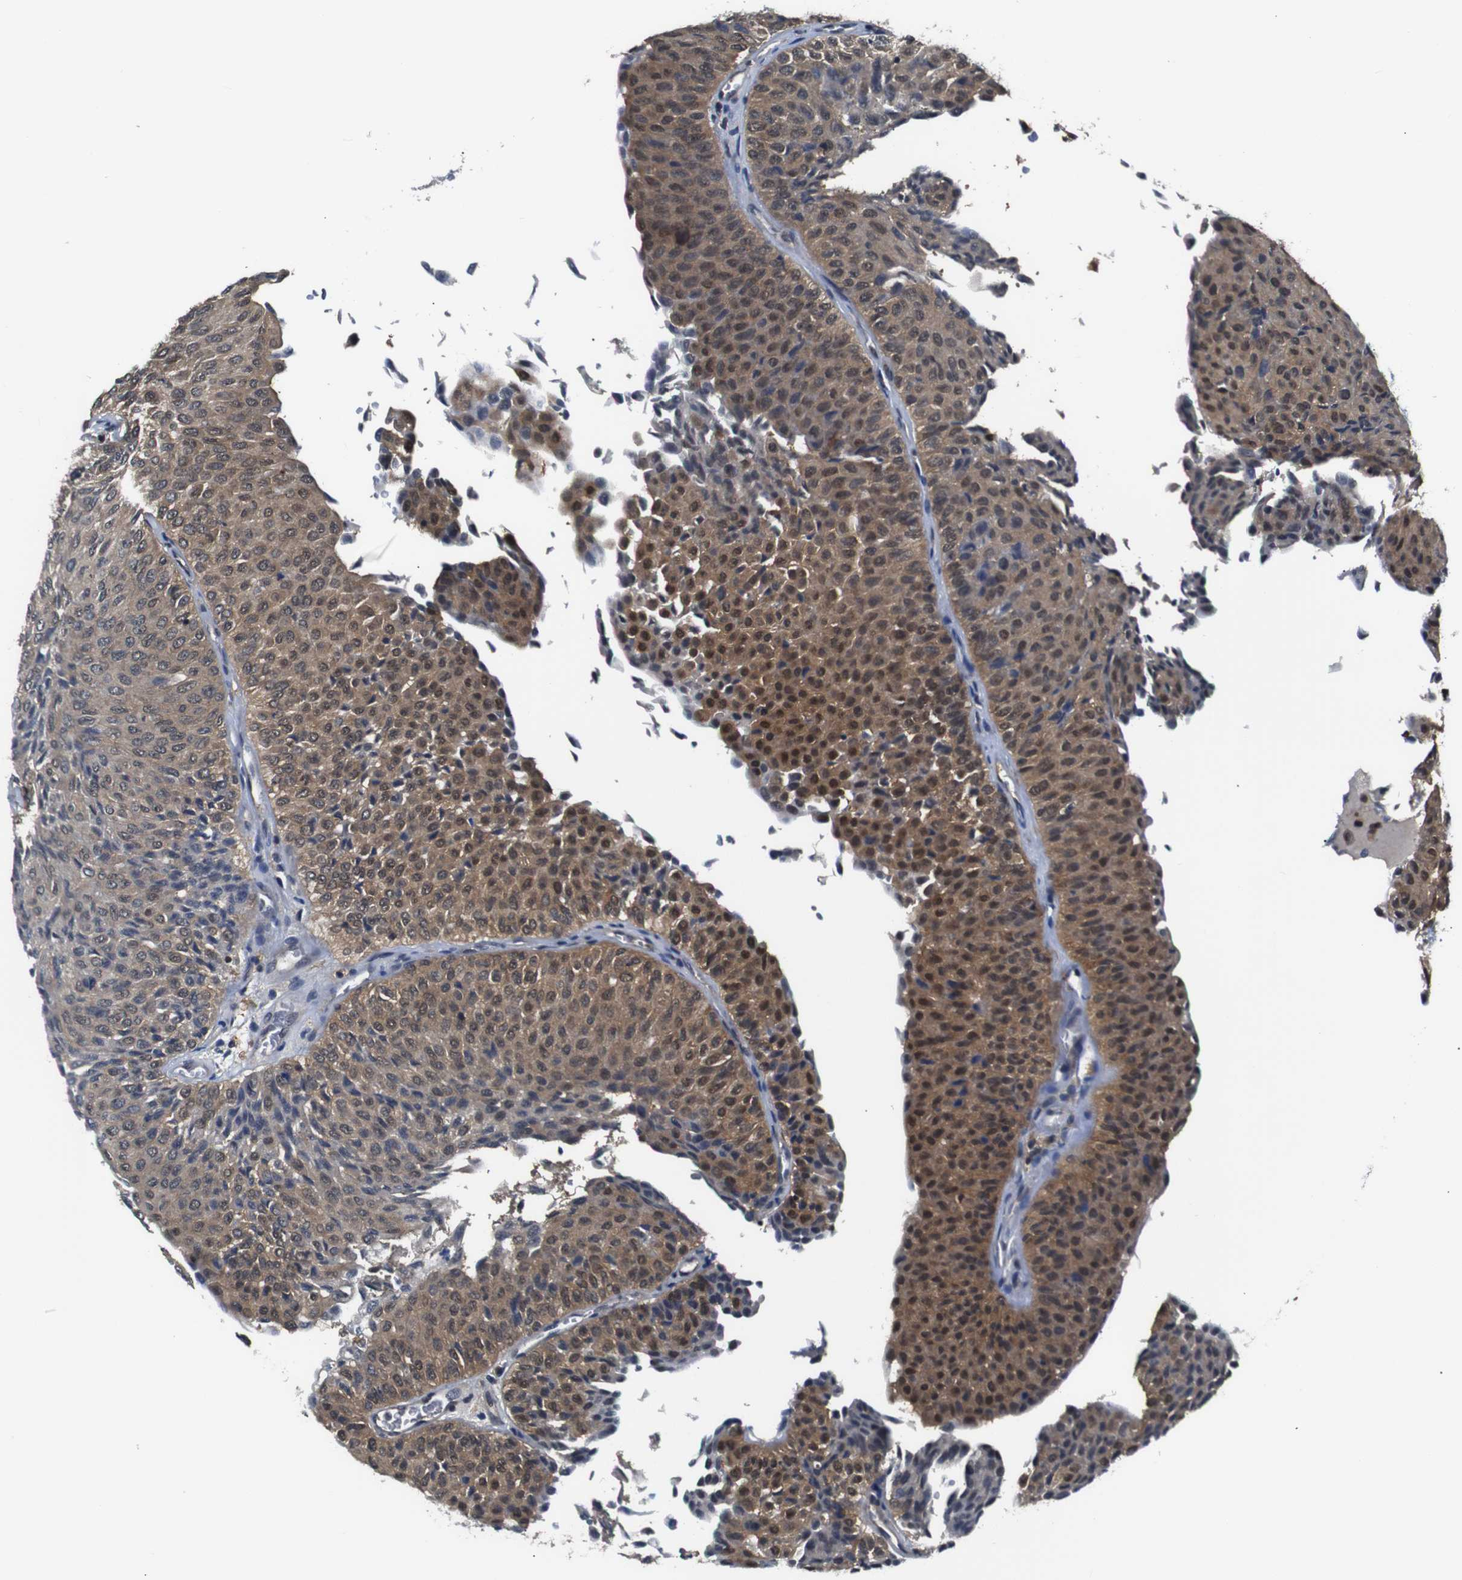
{"staining": {"intensity": "moderate", "quantity": "25%-75%", "location": "cytoplasmic/membranous,nuclear"}, "tissue": "urothelial cancer", "cell_type": "Tumor cells", "image_type": "cancer", "snomed": [{"axis": "morphology", "description": "Urothelial carcinoma, Low grade"}, {"axis": "topography", "description": "Urinary bladder"}], "caption": "A brown stain labels moderate cytoplasmic/membranous and nuclear expression of a protein in urothelial carcinoma (low-grade) tumor cells. The protein of interest is stained brown, and the nuclei are stained in blue (DAB (3,3'-diaminobenzidine) IHC with brightfield microscopy, high magnification).", "gene": "UBXN1", "patient": {"sex": "male", "age": 78}}